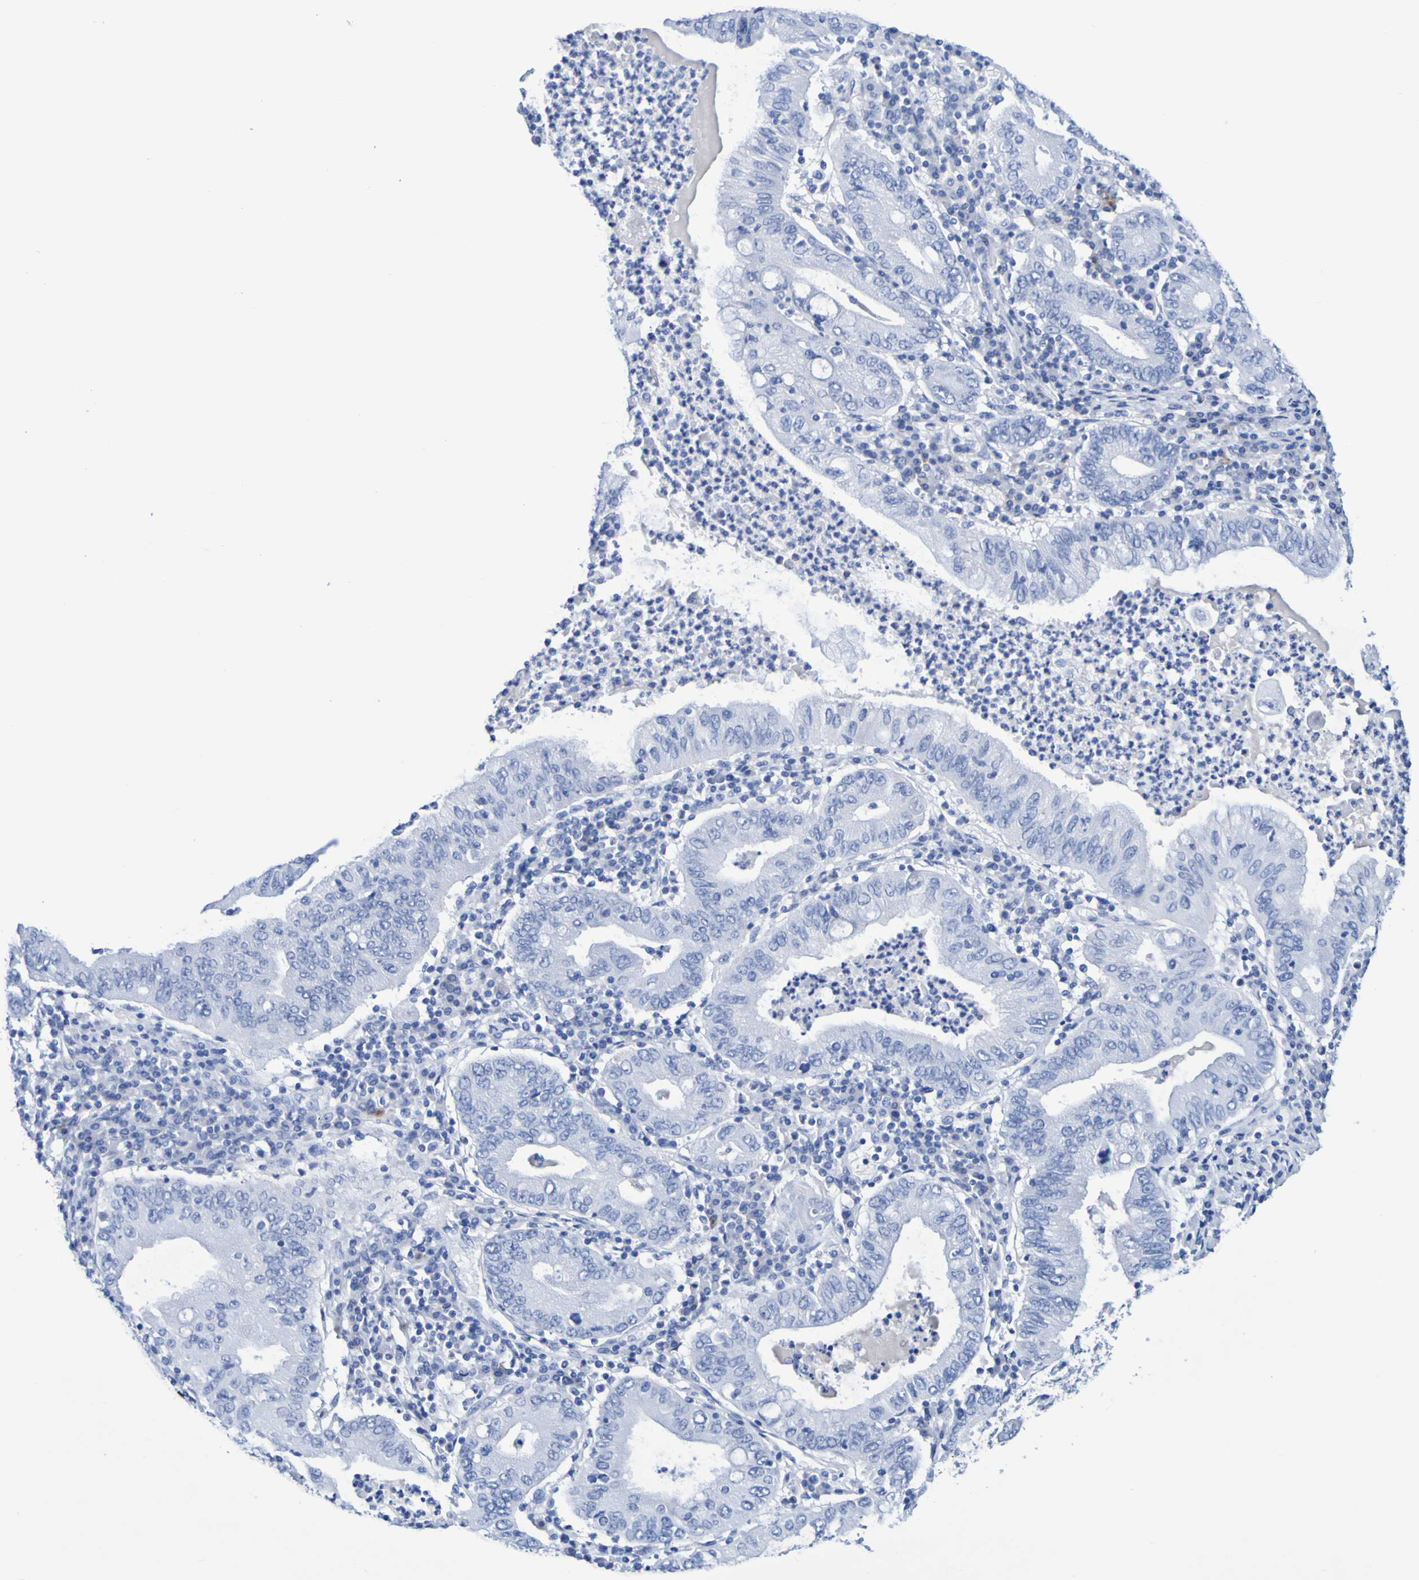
{"staining": {"intensity": "negative", "quantity": "none", "location": "none"}, "tissue": "stomach cancer", "cell_type": "Tumor cells", "image_type": "cancer", "snomed": [{"axis": "morphology", "description": "Normal tissue, NOS"}, {"axis": "morphology", "description": "Adenocarcinoma, NOS"}, {"axis": "topography", "description": "Esophagus"}, {"axis": "topography", "description": "Stomach, upper"}, {"axis": "topography", "description": "Peripheral nerve tissue"}], "caption": "A high-resolution histopathology image shows immunohistochemistry (IHC) staining of stomach adenocarcinoma, which shows no significant staining in tumor cells.", "gene": "DPEP1", "patient": {"sex": "male", "age": 62}}